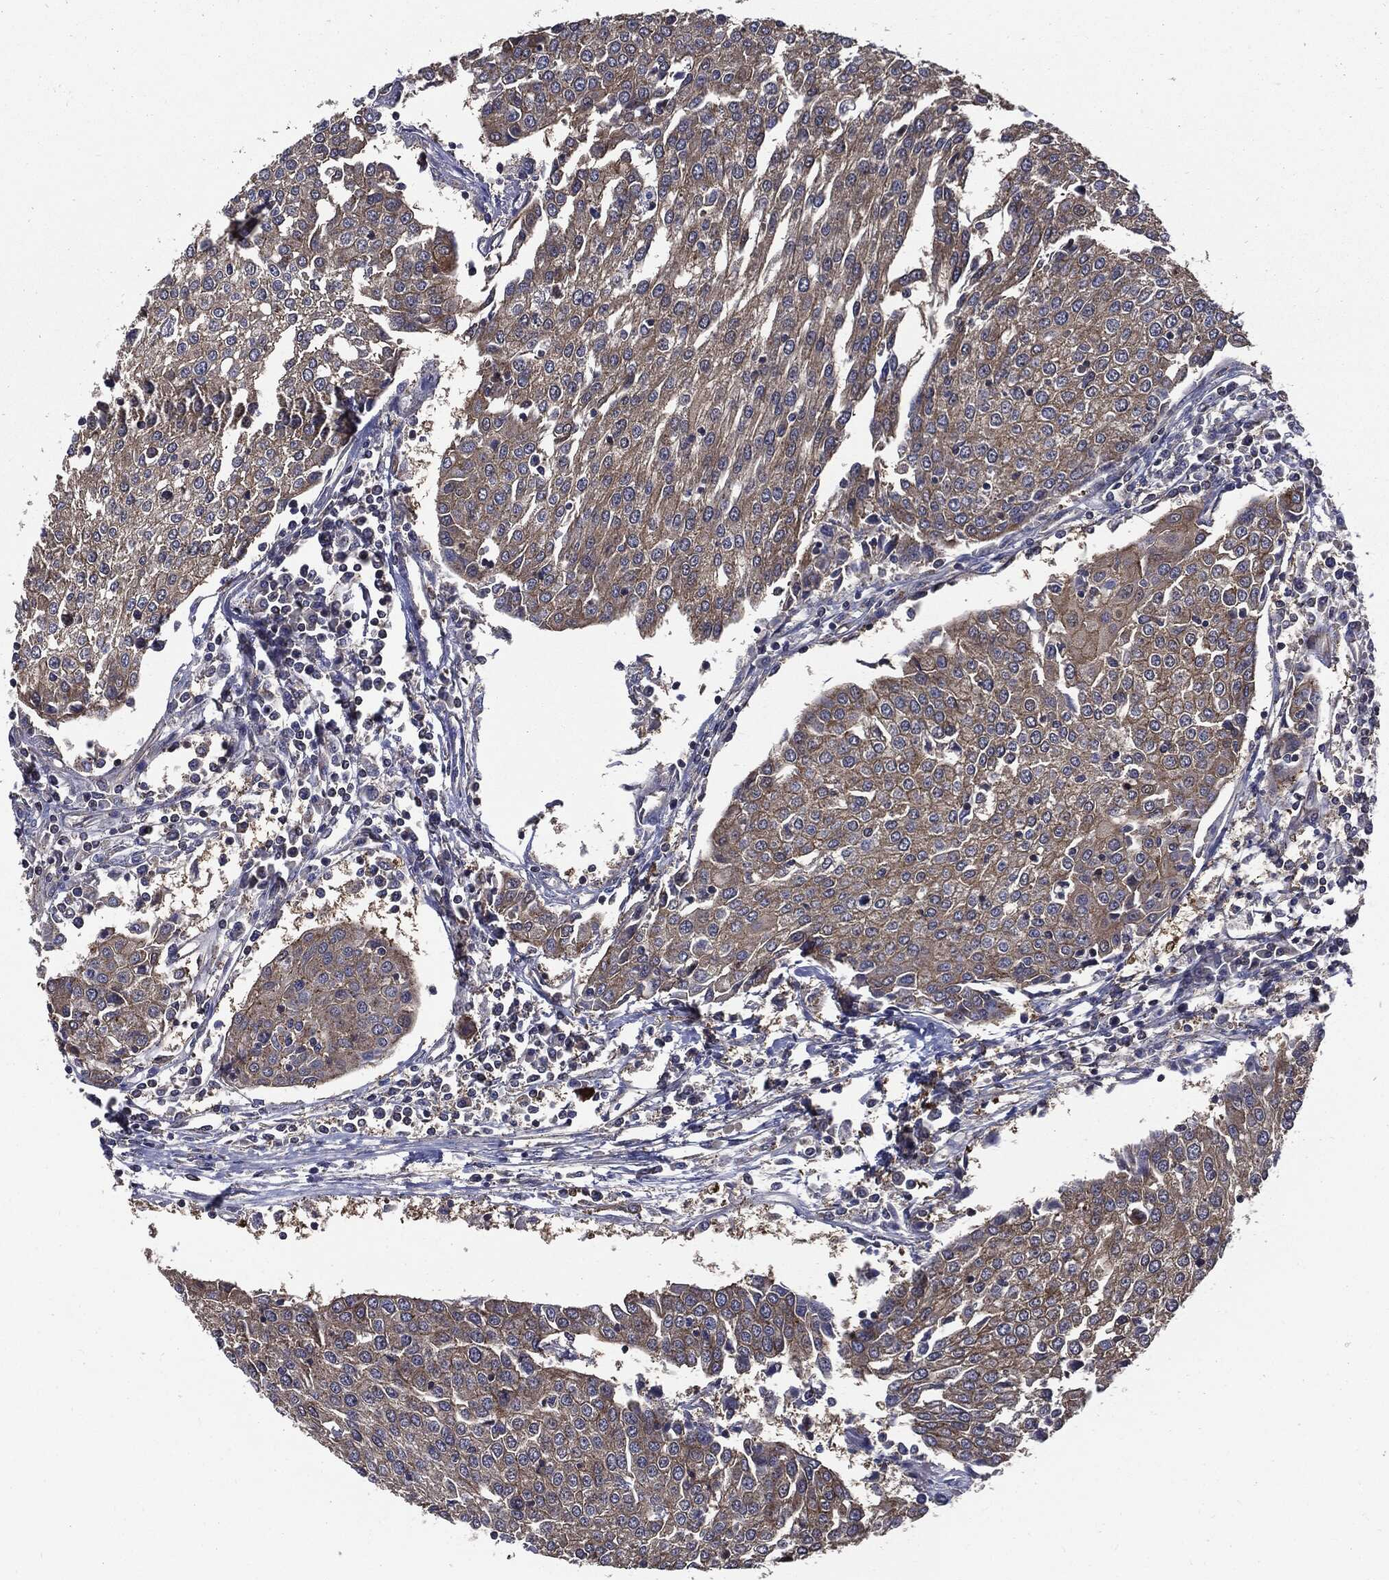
{"staining": {"intensity": "weak", "quantity": ">75%", "location": "cytoplasmic/membranous"}, "tissue": "urothelial cancer", "cell_type": "Tumor cells", "image_type": "cancer", "snomed": [{"axis": "morphology", "description": "Urothelial carcinoma, High grade"}, {"axis": "topography", "description": "Urinary bladder"}], "caption": "Protein staining by IHC demonstrates weak cytoplasmic/membranous positivity in approximately >75% of tumor cells in urothelial cancer.", "gene": "PDCD6IP", "patient": {"sex": "female", "age": 85}}